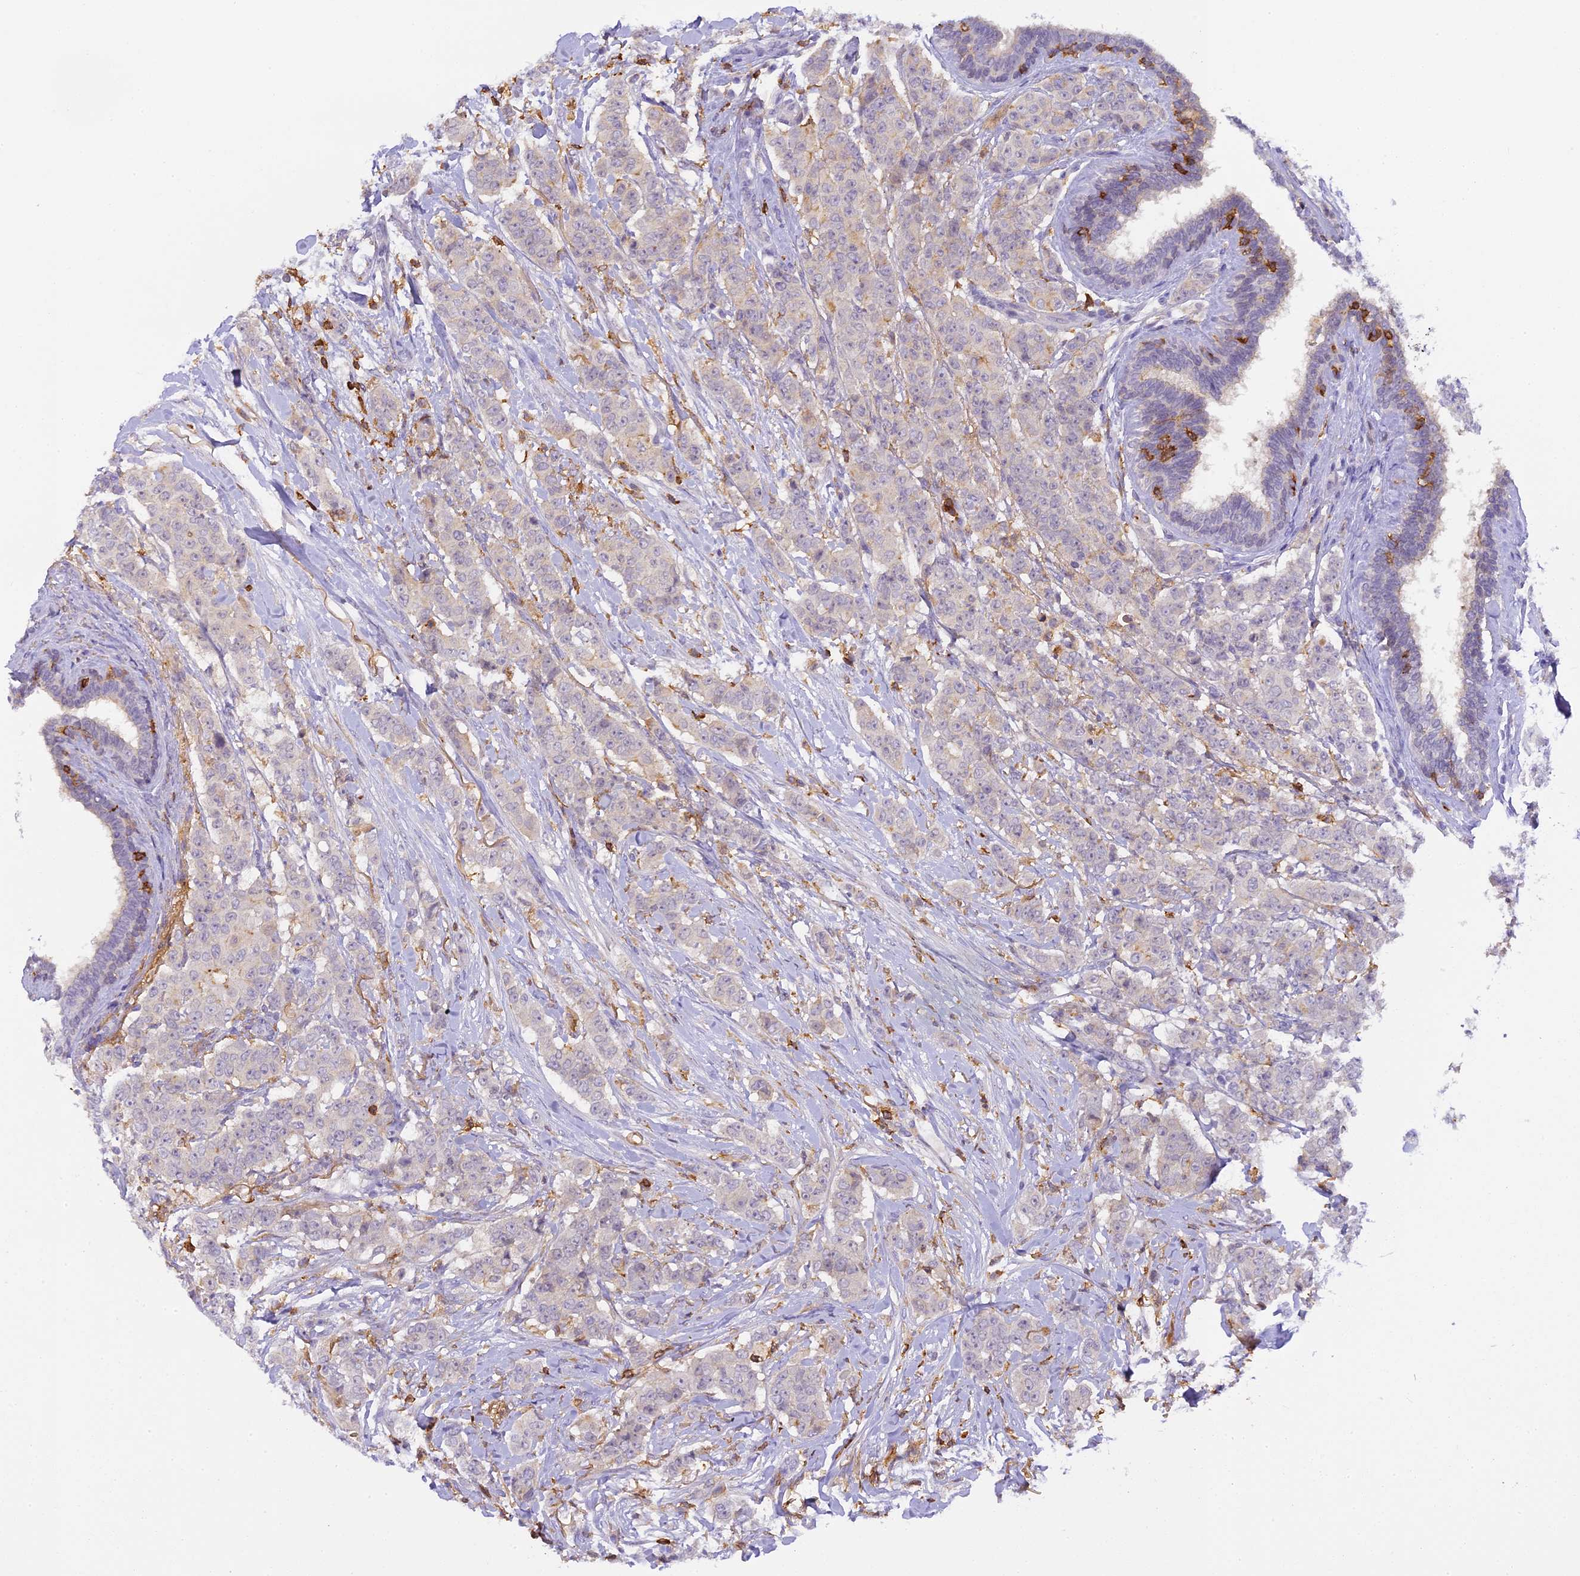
{"staining": {"intensity": "negative", "quantity": "none", "location": "none"}, "tissue": "breast cancer", "cell_type": "Tumor cells", "image_type": "cancer", "snomed": [{"axis": "morphology", "description": "Duct carcinoma"}, {"axis": "topography", "description": "Breast"}], "caption": "This is an immunohistochemistry (IHC) micrograph of breast cancer (invasive ductal carcinoma). There is no staining in tumor cells.", "gene": "FYB1", "patient": {"sex": "female", "age": 40}}